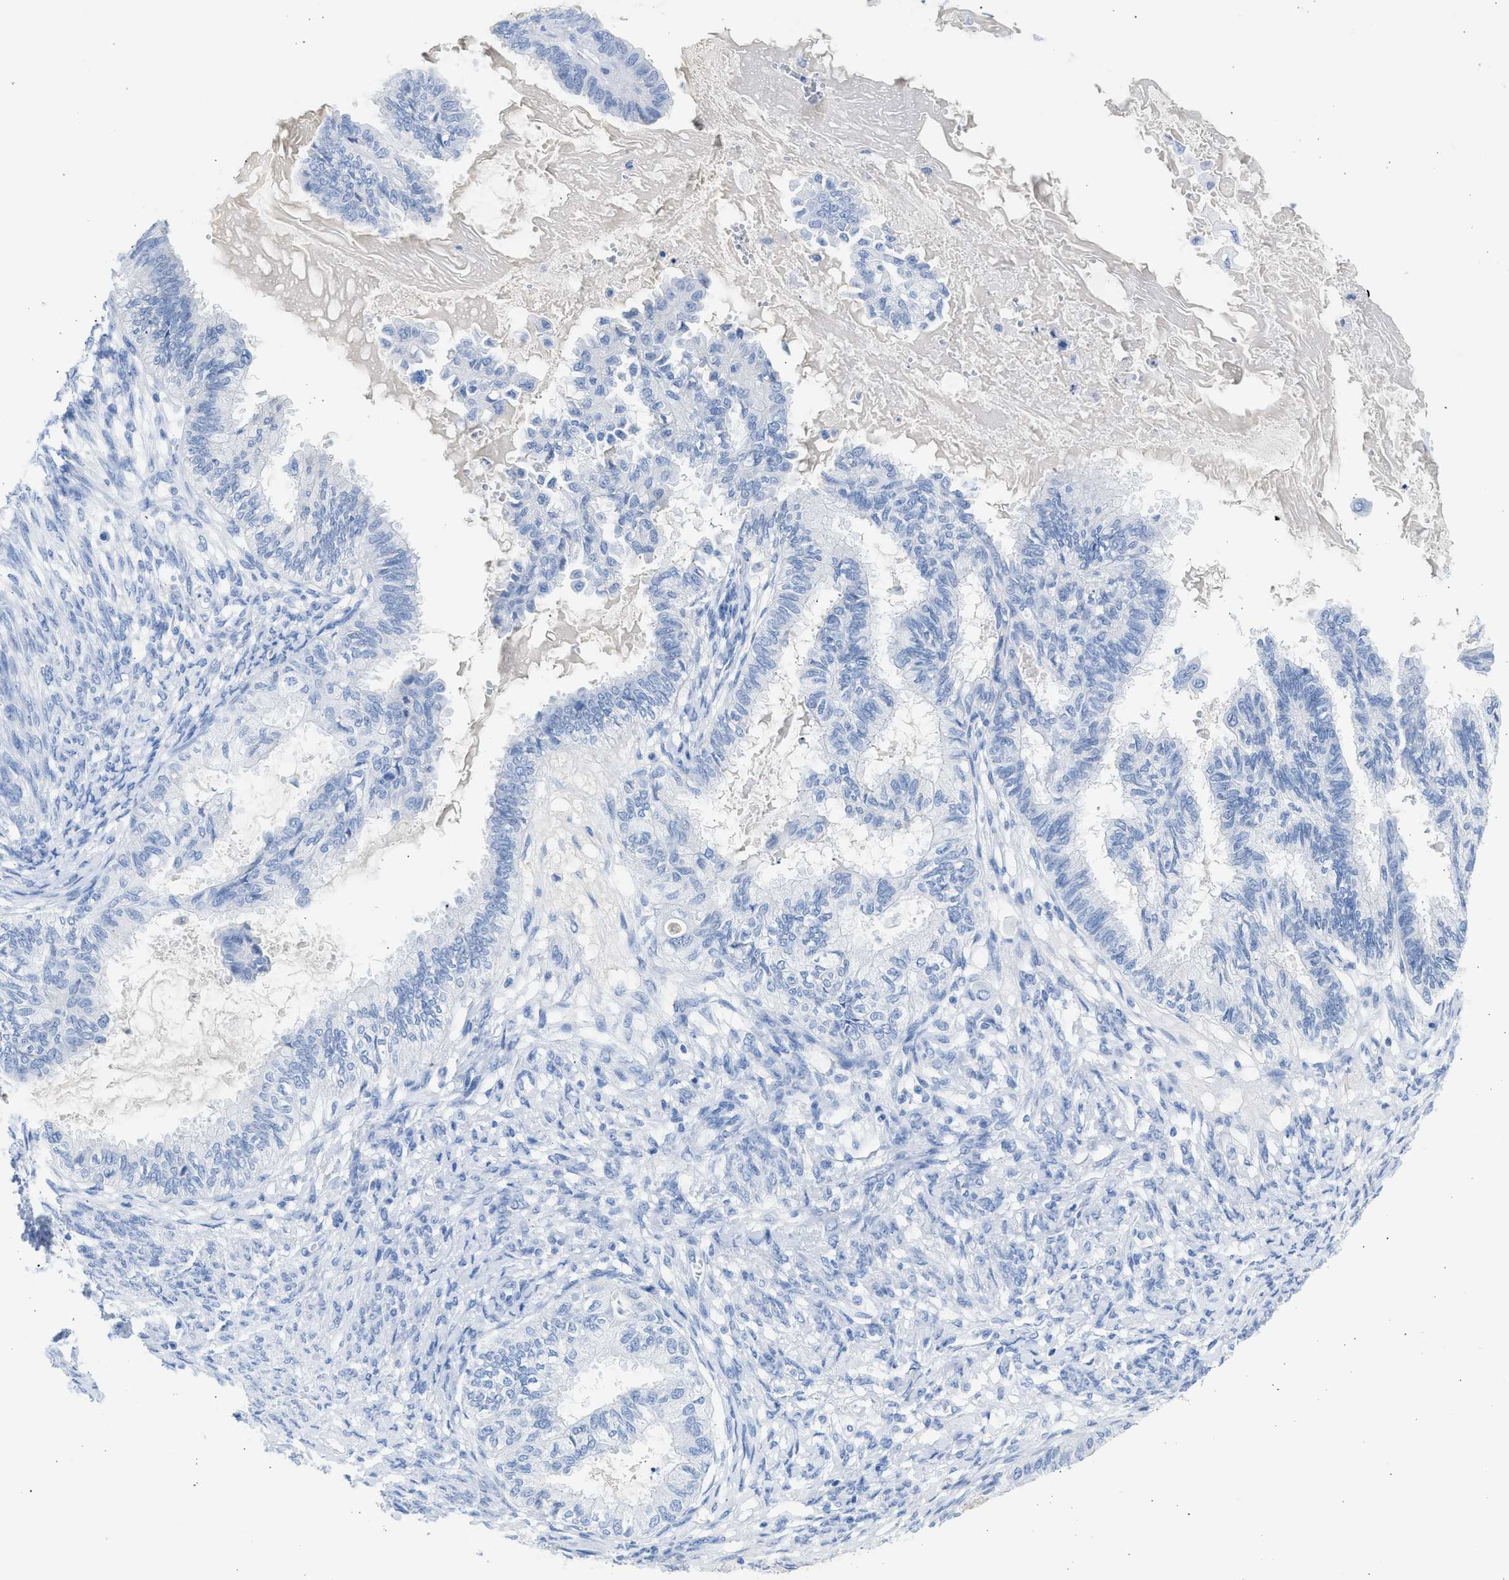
{"staining": {"intensity": "negative", "quantity": "none", "location": "none"}, "tissue": "cervical cancer", "cell_type": "Tumor cells", "image_type": "cancer", "snomed": [{"axis": "morphology", "description": "Normal tissue, NOS"}, {"axis": "morphology", "description": "Adenocarcinoma, NOS"}, {"axis": "topography", "description": "Cervix"}, {"axis": "topography", "description": "Endometrium"}], "caption": "Histopathology image shows no significant protein expression in tumor cells of cervical cancer (adenocarcinoma).", "gene": "SPATA3", "patient": {"sex": "female", "age": 86}}